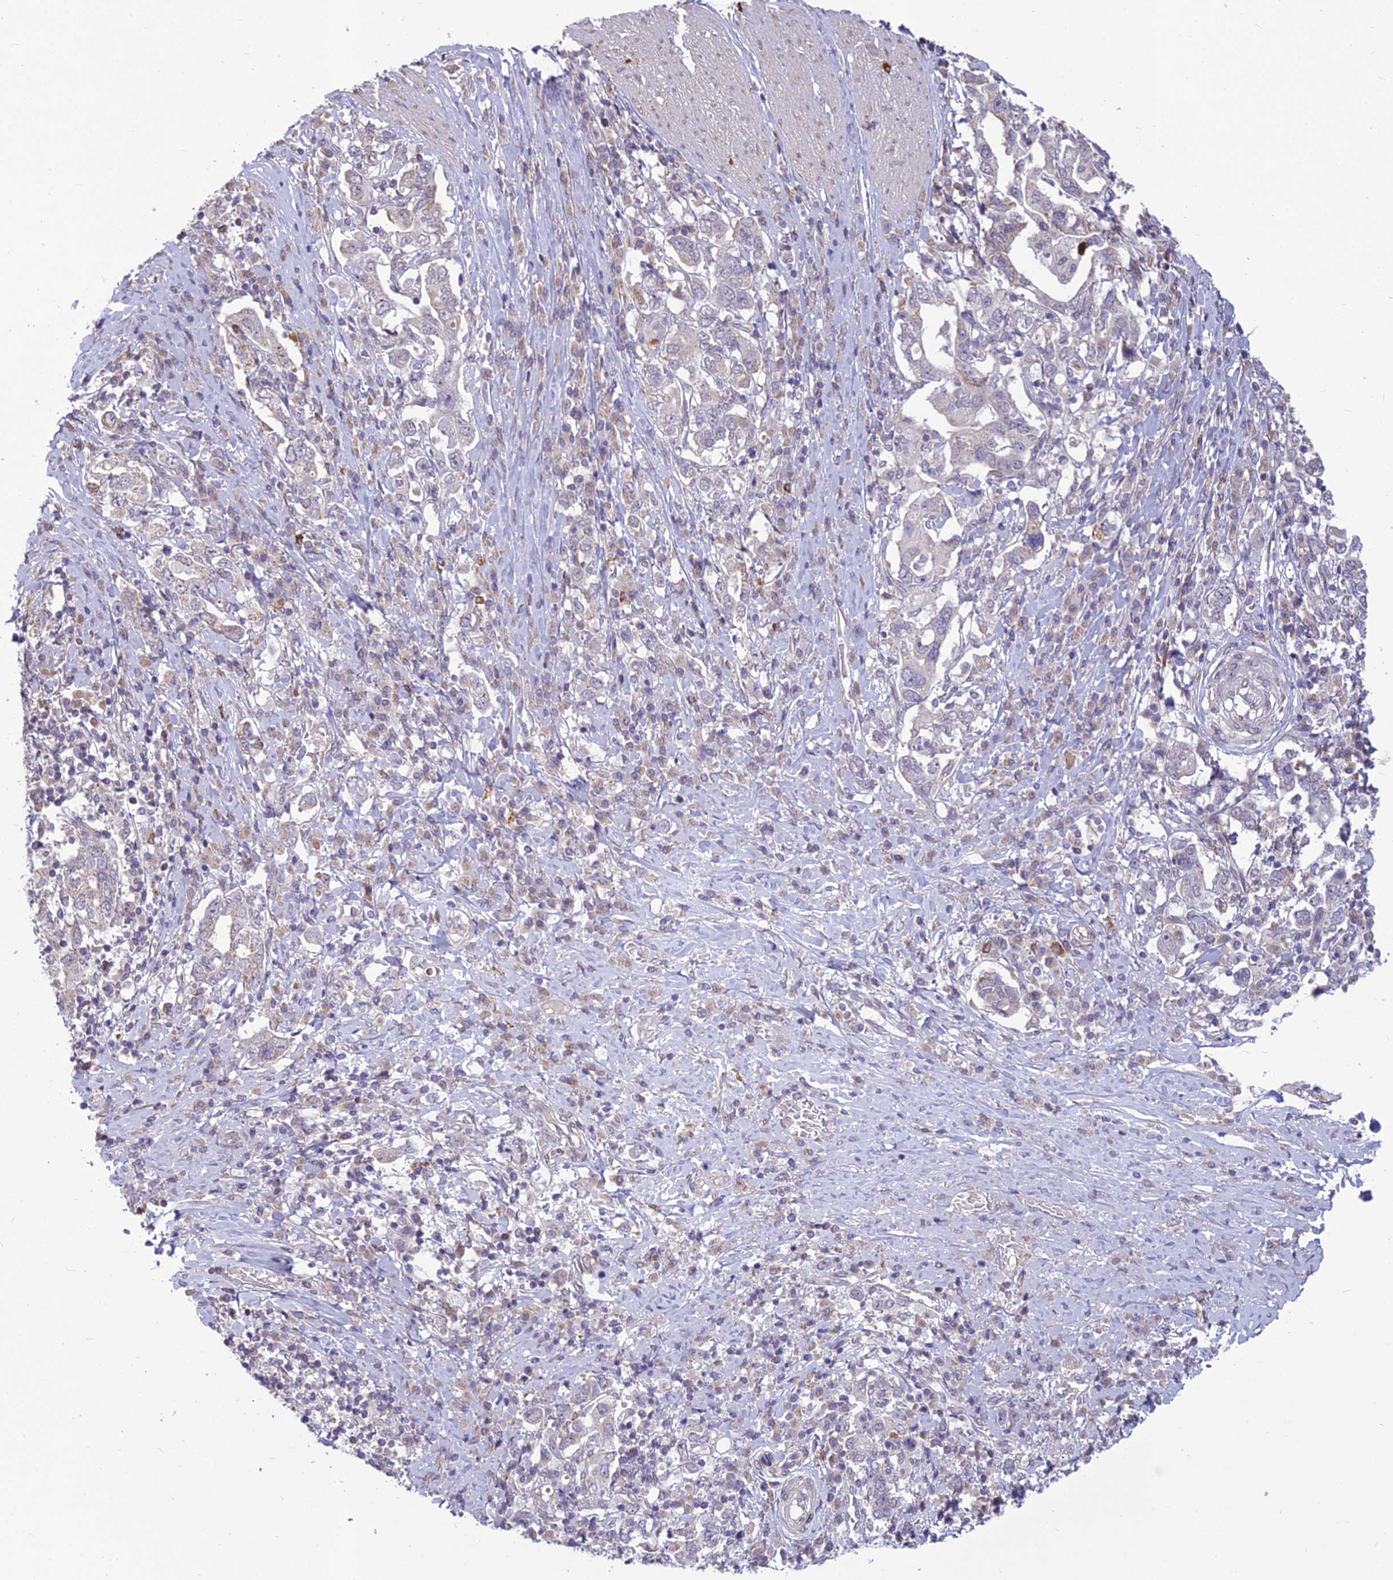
{"staining": {"intensity": "weak", "quantity": "<25%", "location": "cytoplasmic/membranous"}, "tissue": "stomach cancer", "cell_type": "Tumor cells", "image_type": "cancer", "snomed": [{"axis": "morphology", "description": "Adenocarcinoma, NOS"}, {"axis": "topography", "description": "Stomach, upper"}, {"axis": "topography", "description": "Stomach"}], "caption": "Adenocarcinoma (stomach) stained for a protein using immunohistochemistry (IHC) shows no expression tumor cells.", "gene": "FBRS", "patient": {"sex": "male", "age": 62}}